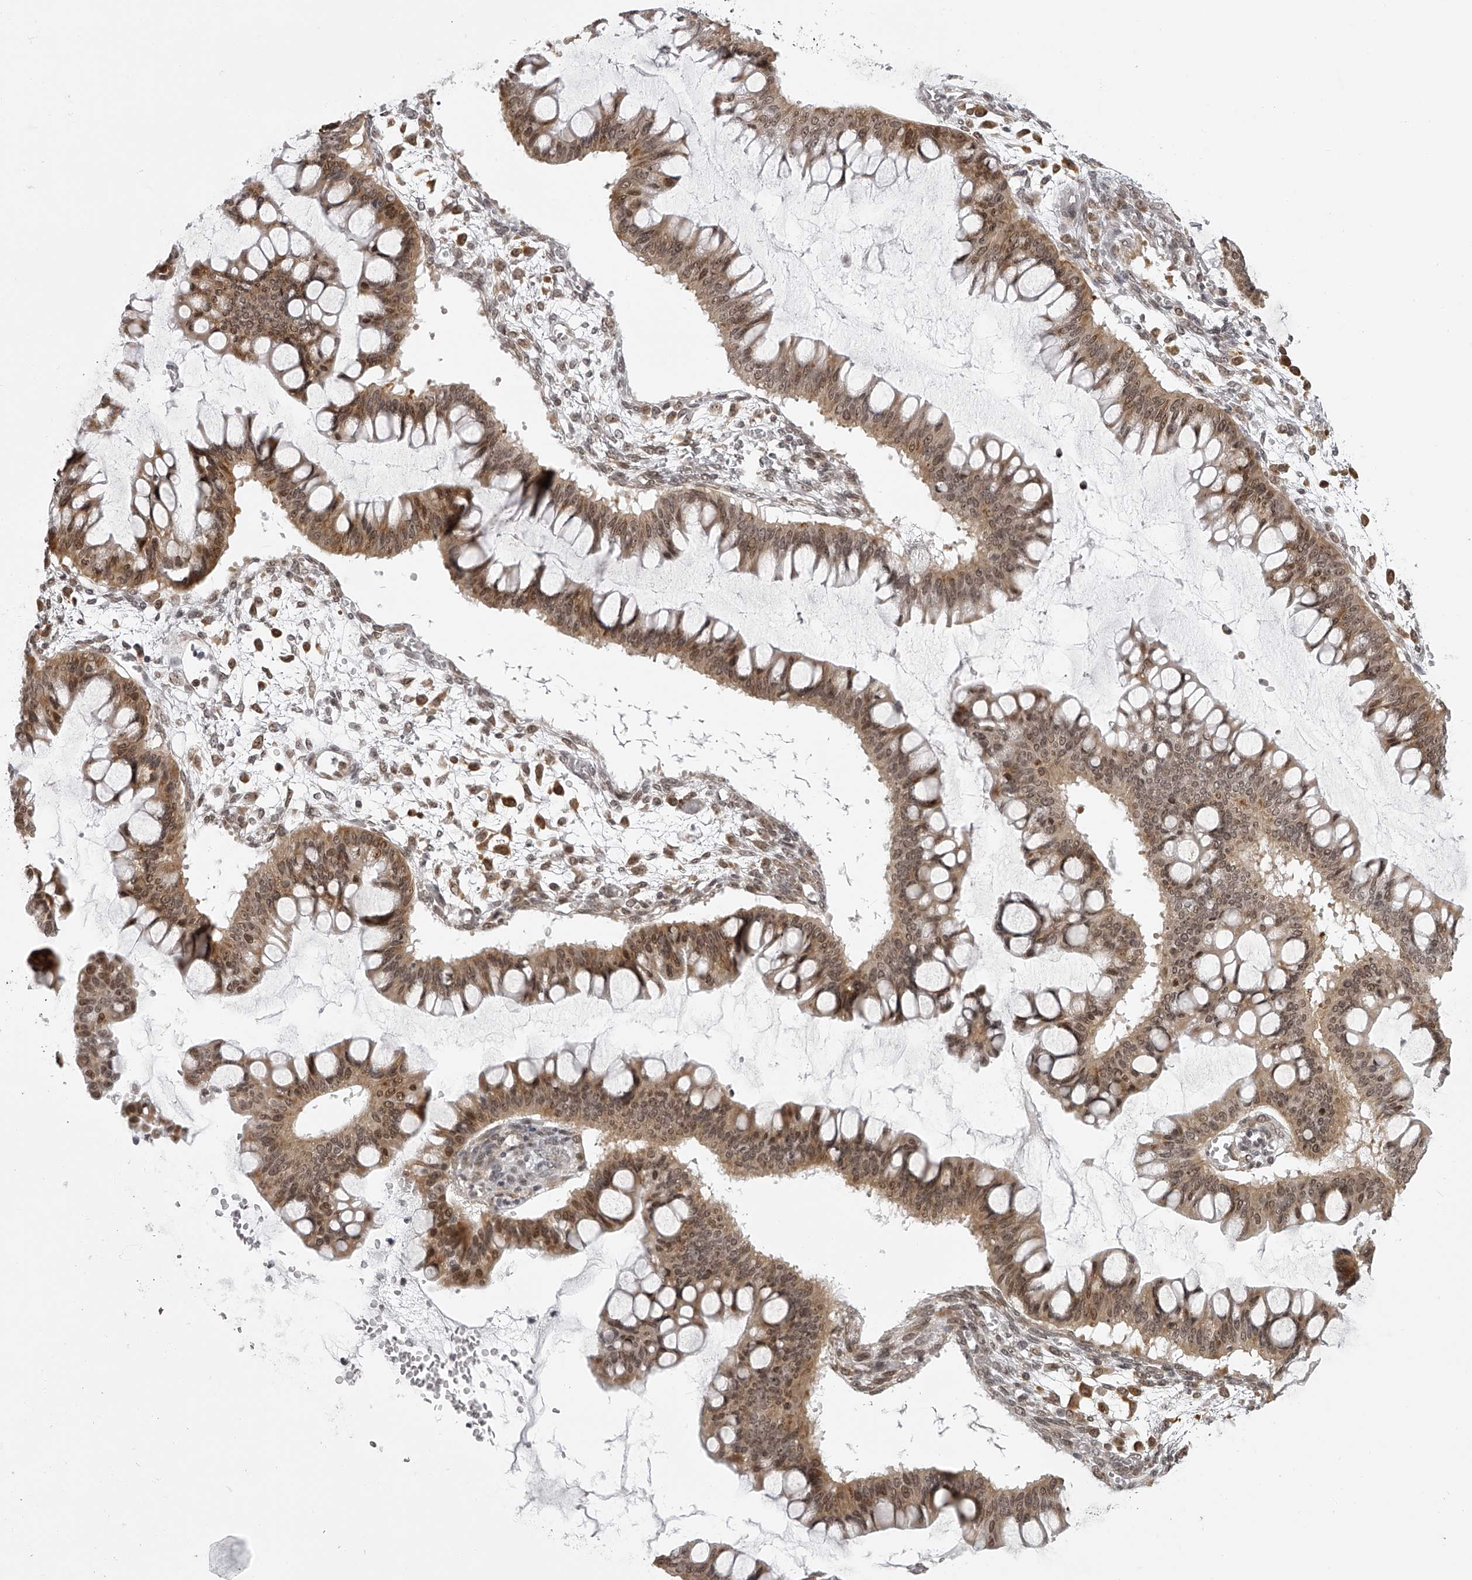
{"staining": {"intensity": "moderate", "quantity": ">75%", "location": "cytoplasmic/membranous,nuclear"}, "tissue": "ovarian cancer", "cell_type": "Tumor cells", "image_type": "cancer", "snomed": [{"axis": "morphology", "description": "Cystadenocarcinoma, mucinous, NOS"}, {"axis": "topography", "description": "Ovary"}], "caption": "A brown stain shows moderate cytoplasmic/membranous and nuclear staining of a protein in human ovarian cancer tumor cells.", "gene": "ODF2L", "patient": {"sex": "female", "age": 73}}